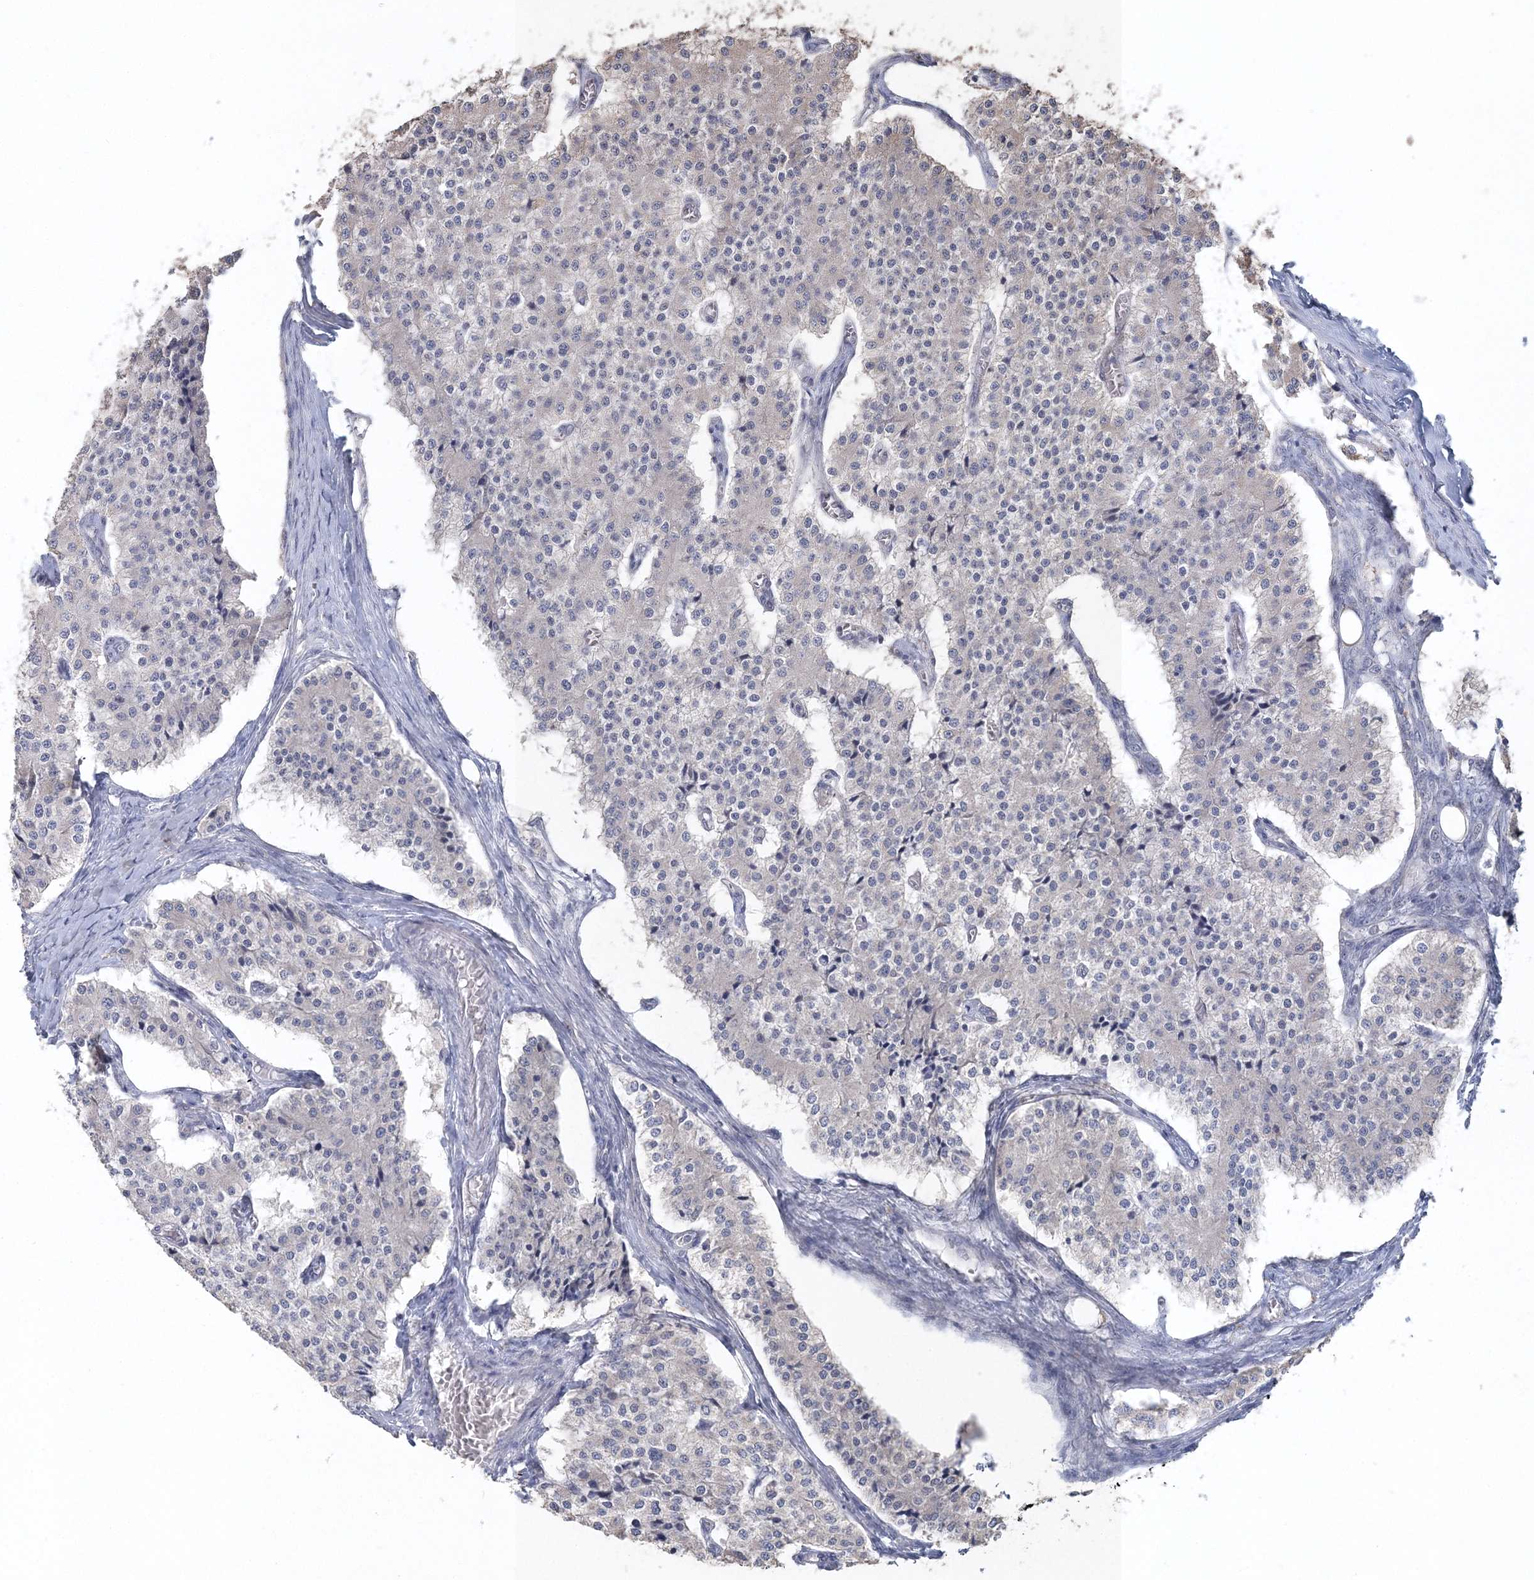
{"staining": {"intensity": "negative", "quantity": "none", "location": "none"}, "tissue": "carcinoid", "cell_type": "Tumor cells", "image_type": "cancer", "snomed": [{"axis": "morphology", "description": "Carcinoid, malignant, NOS"}, {"axis": "topography", "description": "Colon"}], "caption": "Immunohistochemistry micrograph of neoplastic tissue: carcinoid stained with DAB (3,3'-diaminobenzidine) shows no significant protein positivity in tumor cells. (Immunohistochemistry (ihc), brightfield microscopy, high magnification).", "gene": "UIMC1", "patient": {"sex": "female", "age": 52}}